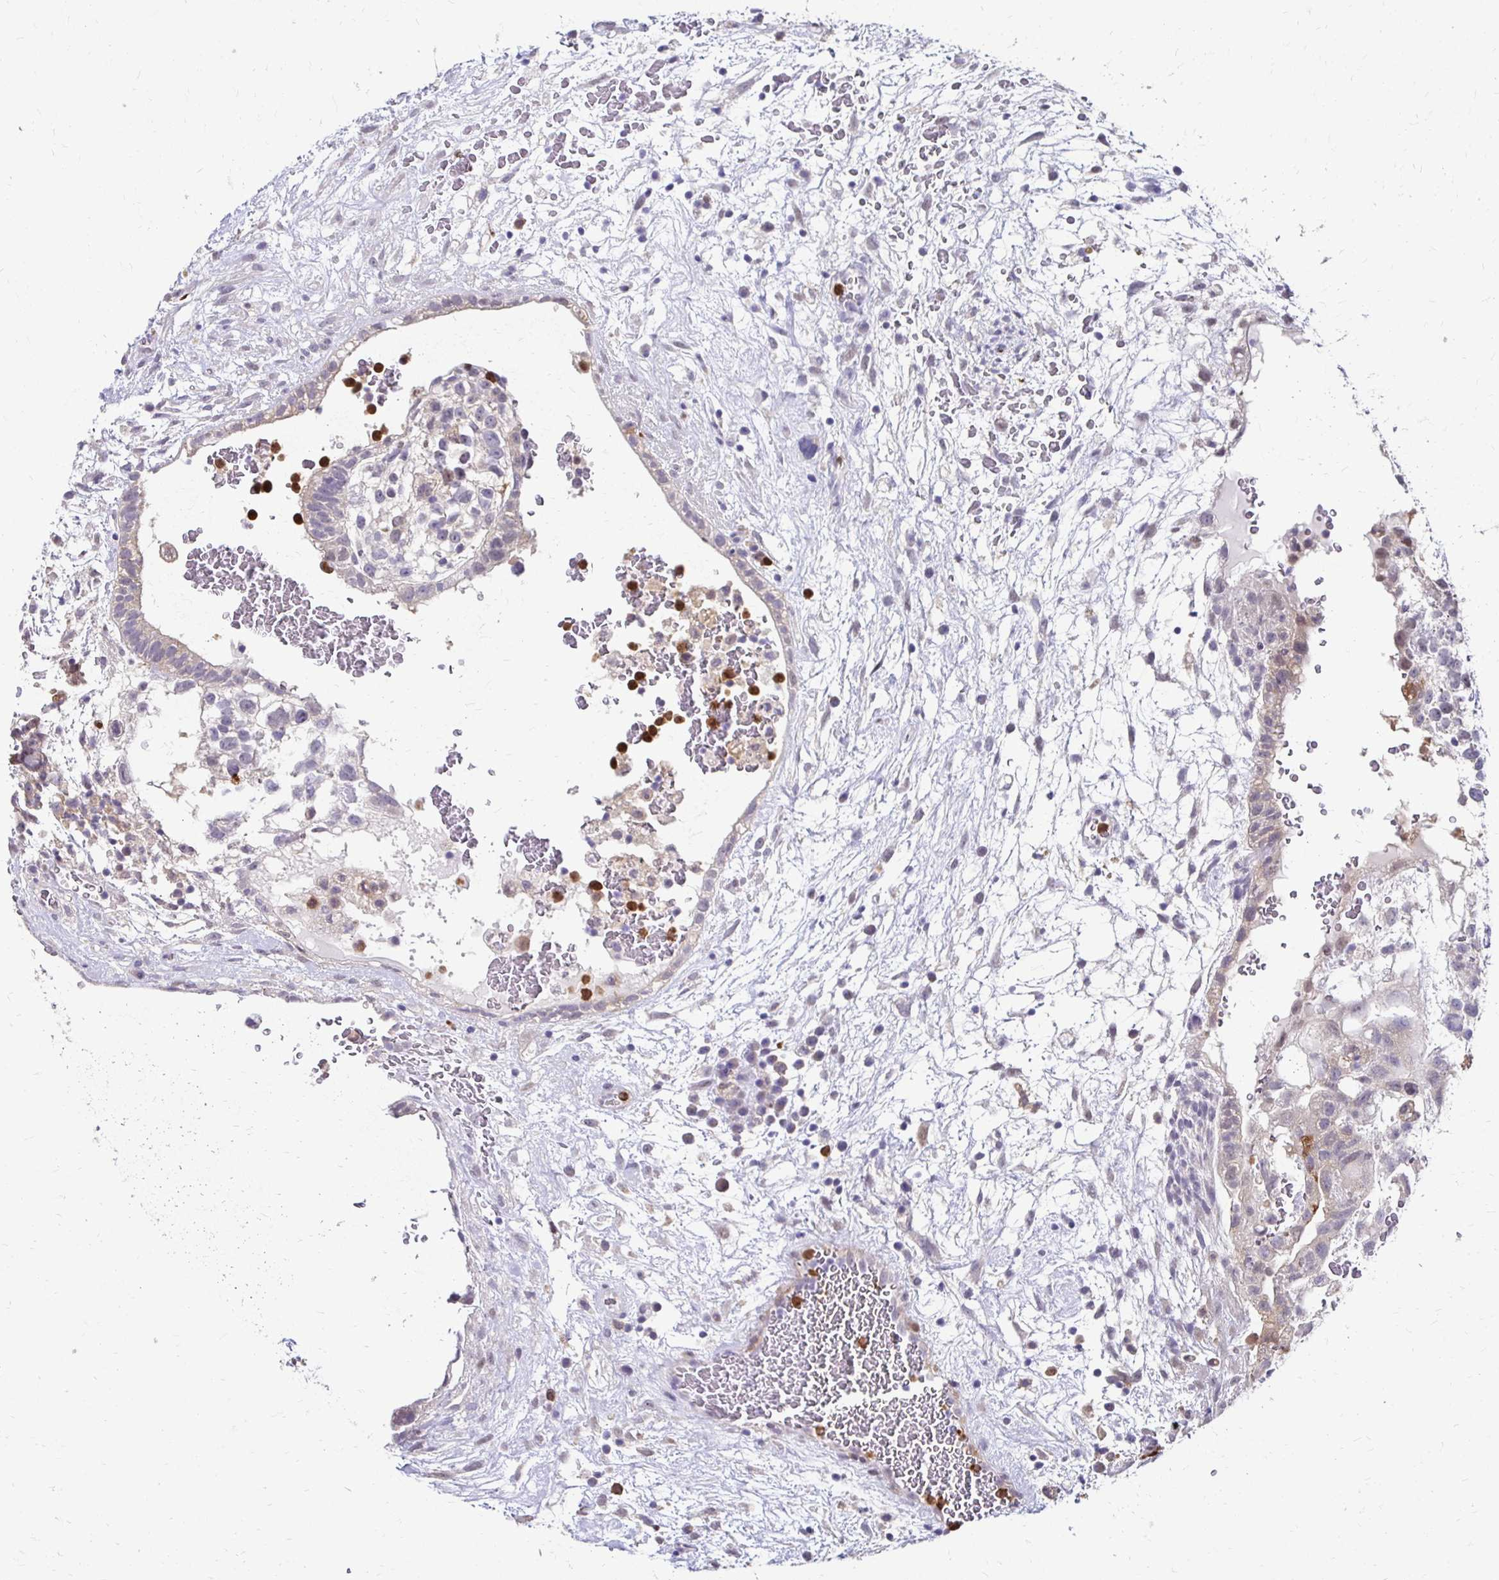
{"staining": {"intensity": "strong", "quantity": "<25%", "location": "cytoplasmic/membranous"}, "tissue": "testis cancer", "cell_type": "Tumor cells", "image_type": "cancer", "snomed": [{"axis": "morphology", "description": "Normal tissue, NOS"}, {"axis": "morphology", "description": "Carcinoma, Embryonal, NOS"}, {"axis": "topography", "description": "Testis"}], "caption": "A brown stain shows strong cytoplasmic/membranous staining of a protein in human testis embryonal carcinoma tumor cells.", "gene": "PADI2", "patient": {"sex": "male", "age": 32}}